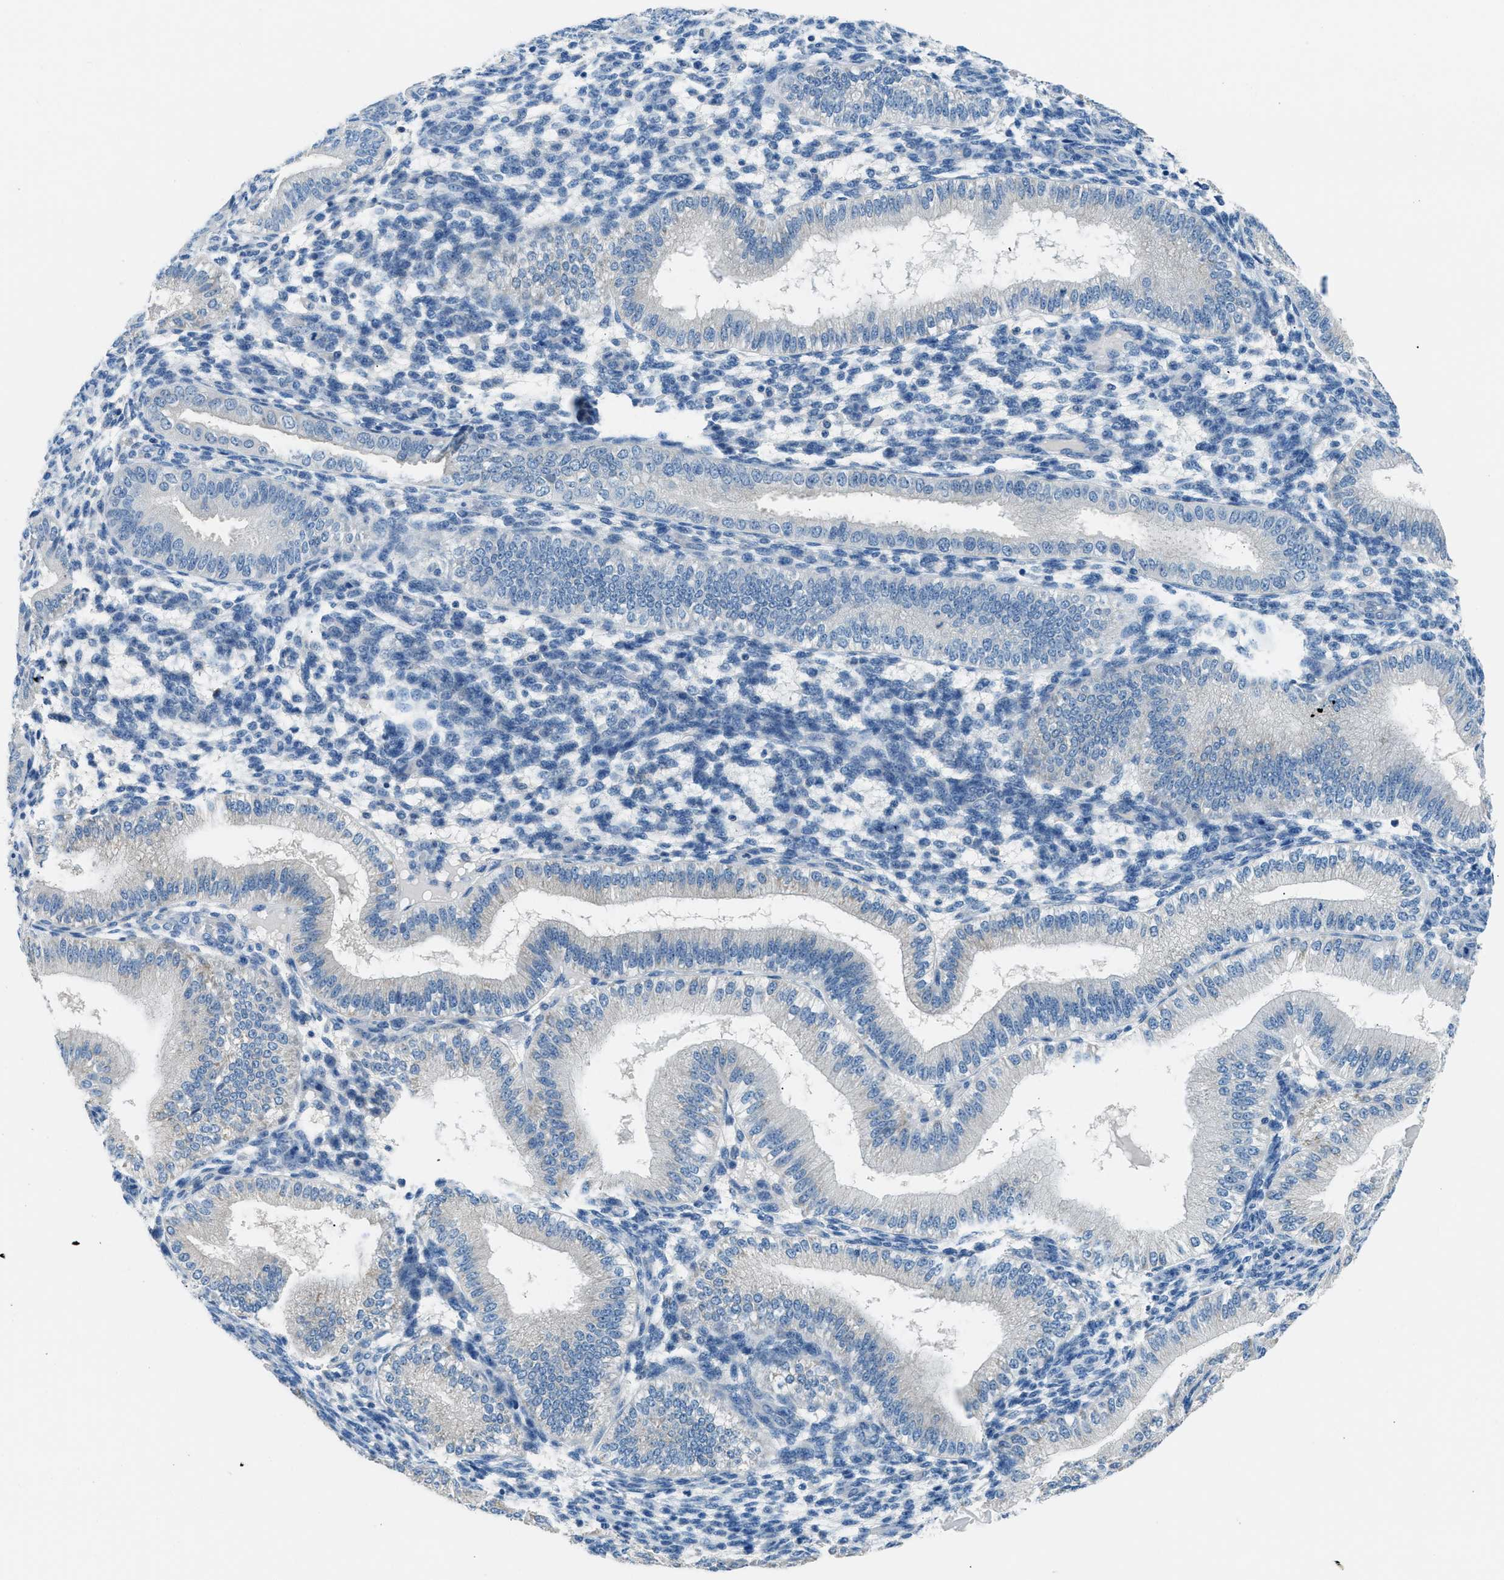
{"staining": {"intensity": "negative", "quantity": "none", "location": "none"}, "tissue": "endometrium", "cell_type": "Cells in endometrial stroma", "image_type": "normal", "snomed": [{"axis": "morphology", "description": "Normal tissue, NOS"}, {"axis": "topography", "description": "Endometrium"}], "caption": "Micrograph shows no protein positivity in cells in endometrial stroma of benign endometrium.", "gene": "CLDN18", "patient": {"sex": "female", "age": 39}}